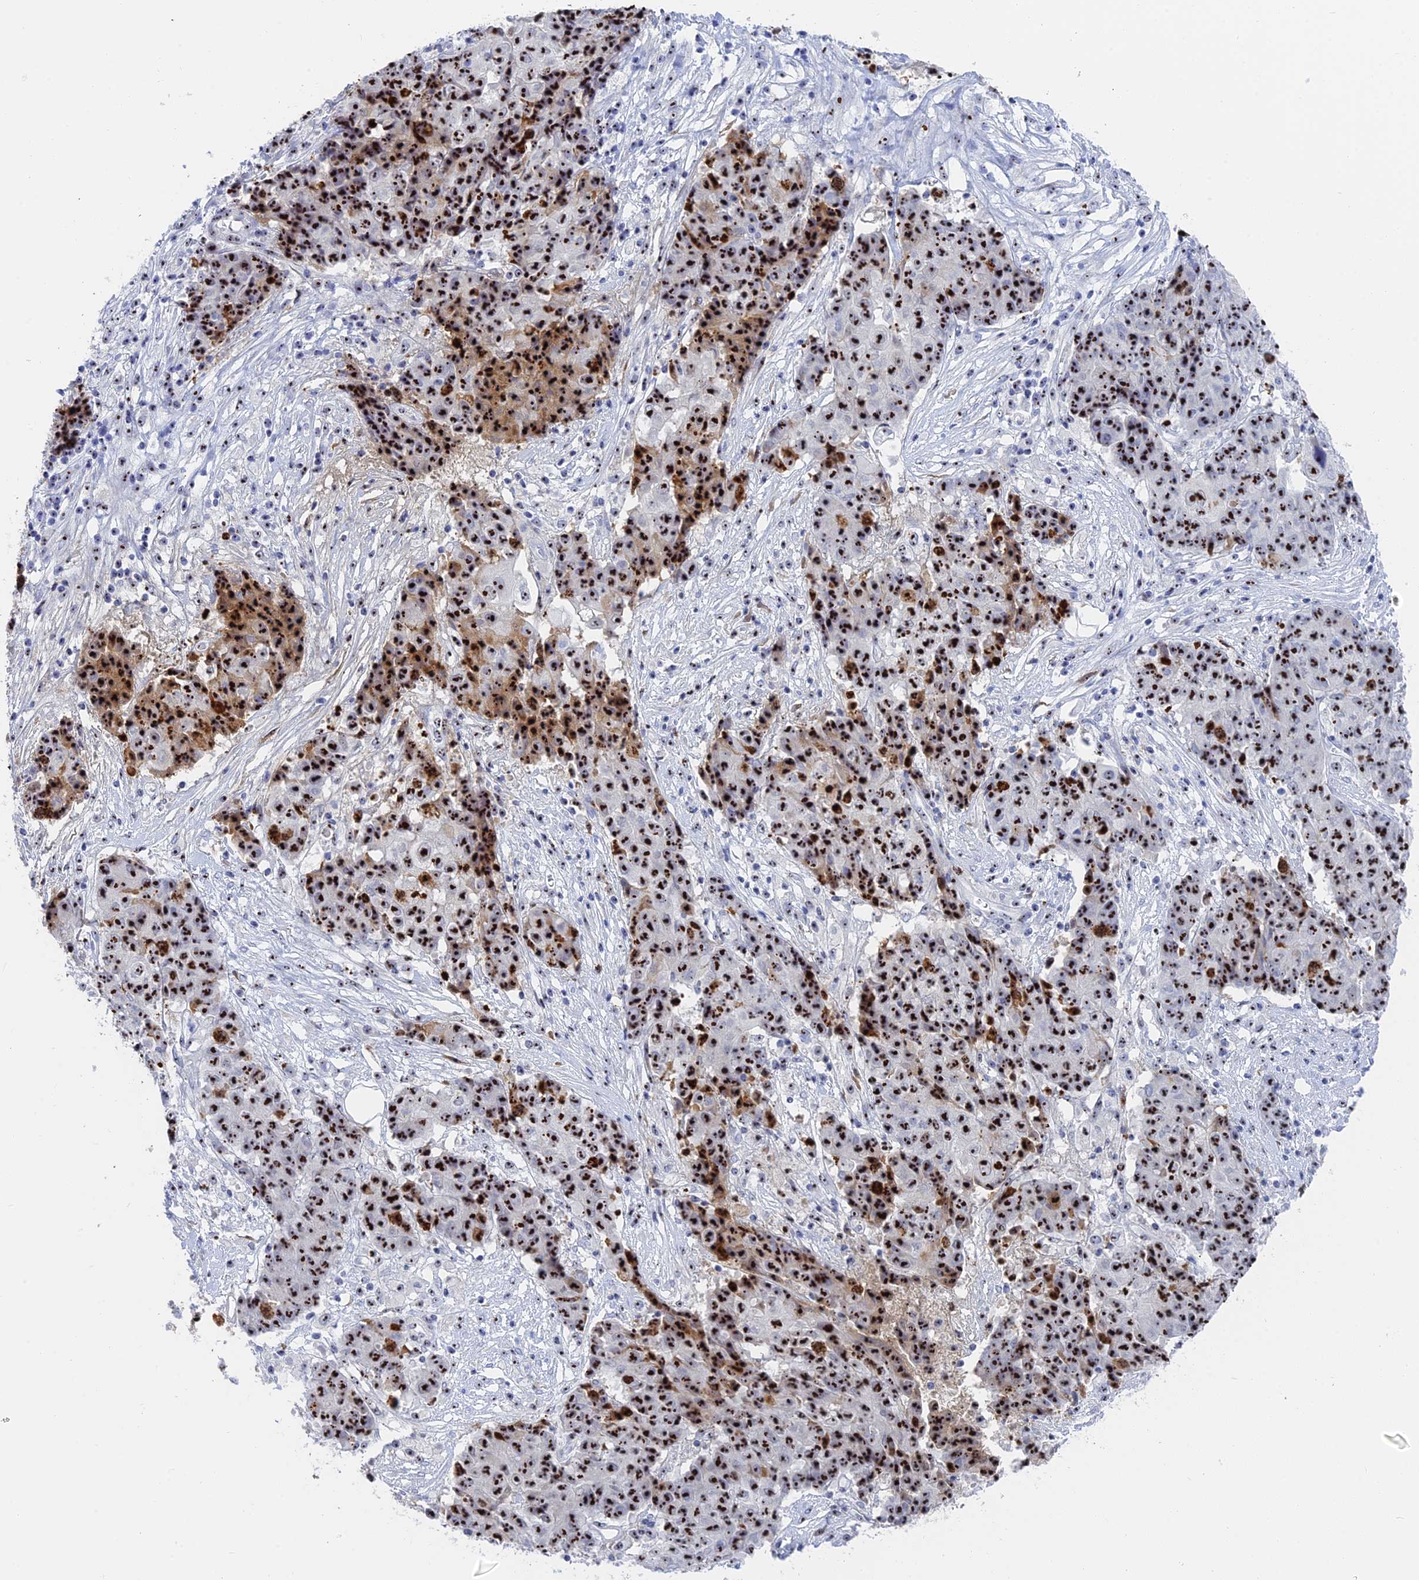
{"staining": {"intensity": "strong", "quantity": ">75%", "location": "nuclear"}, "tissue": "ovarian cancer", "cell_type": "Tumor cells", "image_type": "cancer", "snomed": [{"axis": "morphology", "description": "Carcinoma, endometroid"}, {"axis": "topography", "description": "Ovary"}], "caption": "A high-resolution micrograph shows immunohistochemistry staining of ovarian endometroid carcinoma, which exhibits strong nuclear positivity in about >75% of tumor cells. (DAB (3,3'-diaminobenzidine) IHC with brightfield microscopy, high magnification).", "gene": "RSL1D1", "patient": {"sex": "female", "age": 42}}